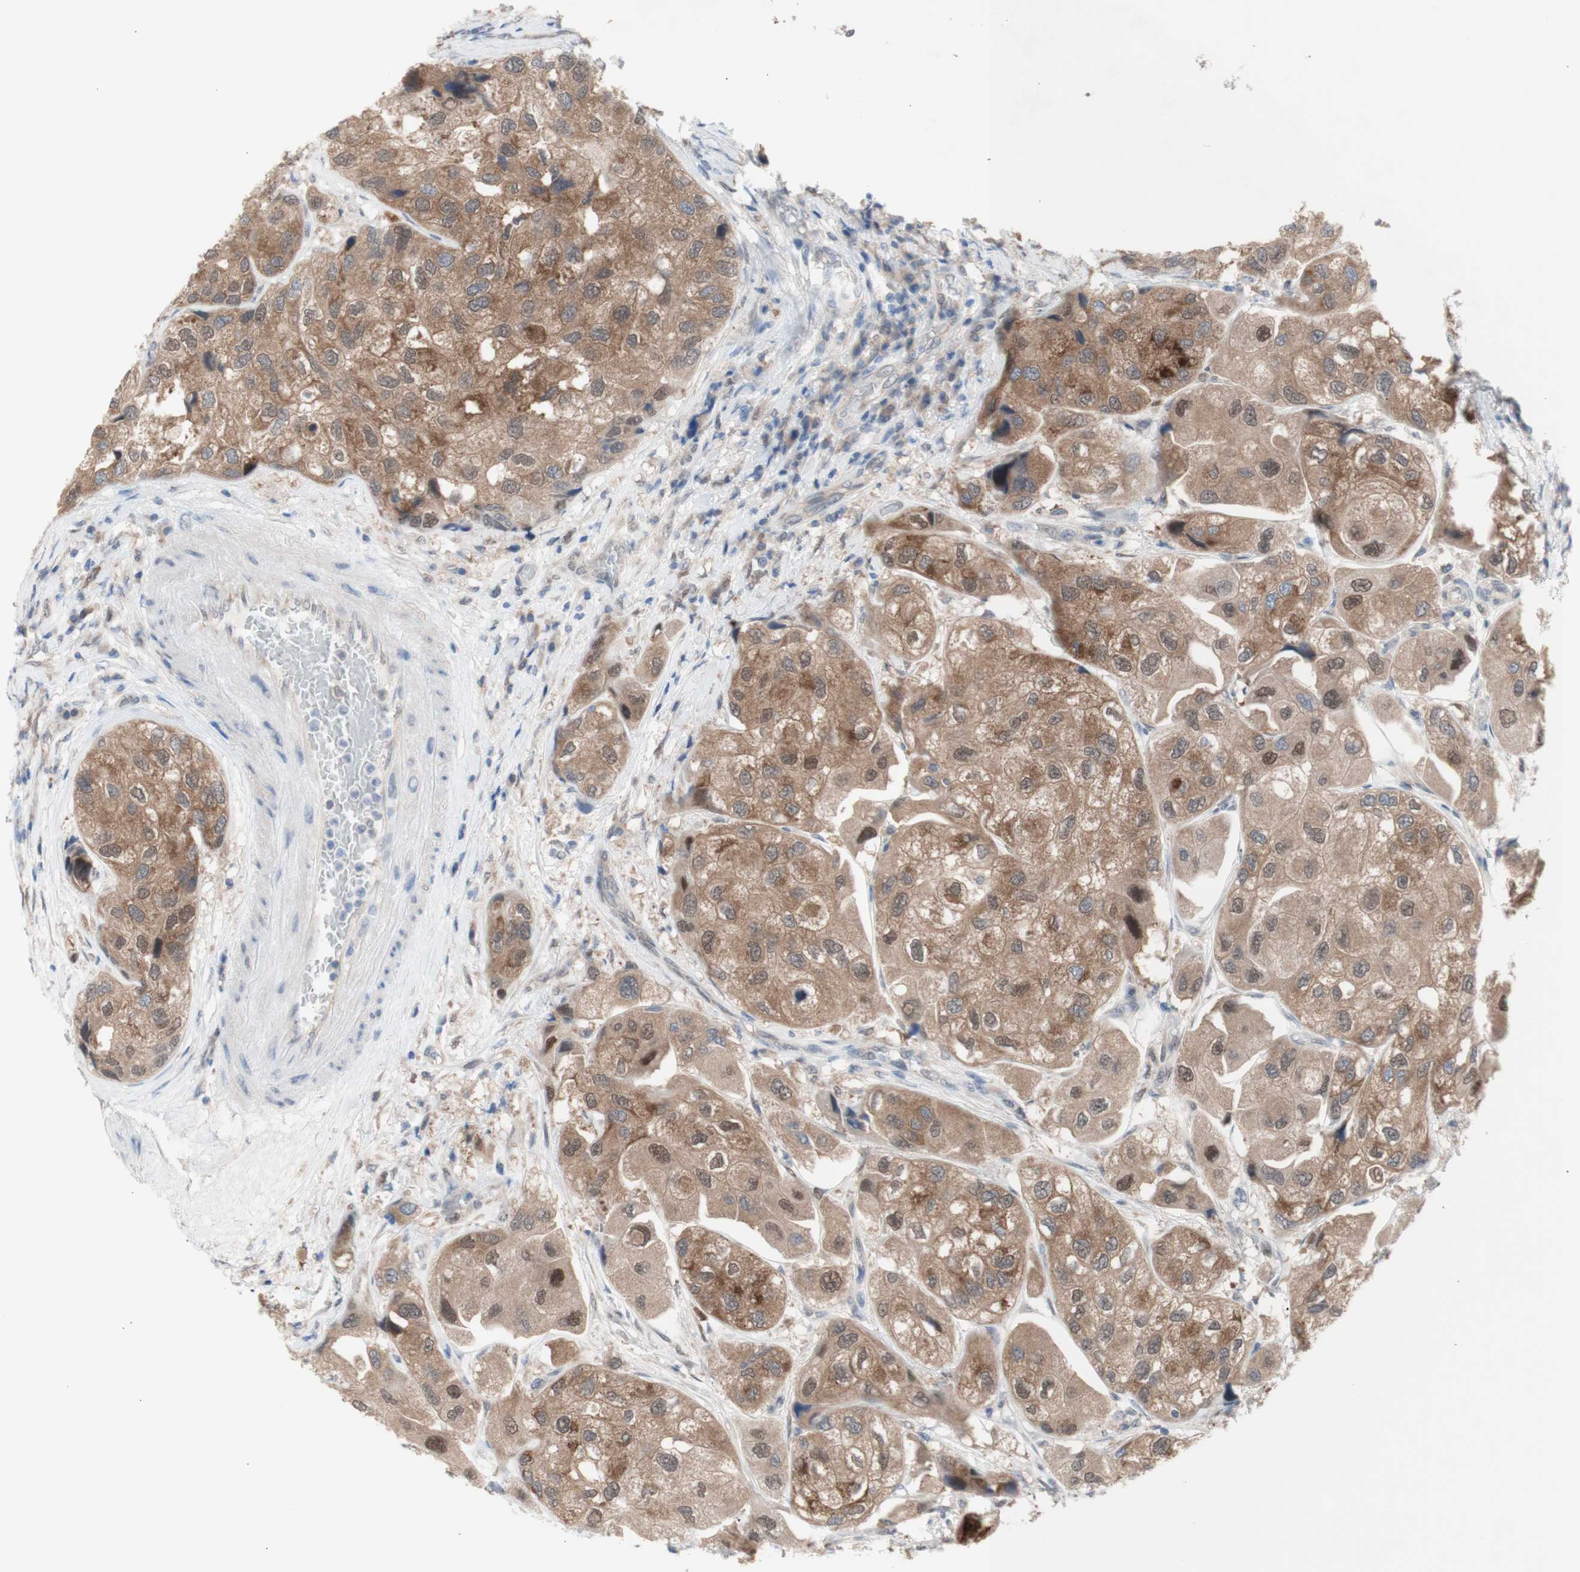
{"staining": {"intensity": "moderate", "quantity": ">75%", "location": "cytoplasmic/membranous,nuclear"}, "tissue": "urothelial cancer", "cell_type": "Tumor cells", "image_type": "cancer", "snomed": [{"axis": "morphology", "description": "Urothelial carcinoma, High grade"}, {"axis": "topography", "description": "Urinary bladder"}], "caption": "DAB immunohistochemical staining of high-grade urothelial carcinoma shows moderate cytoplasmic/membranous and nuclear protein positivity in about >75% of tumor cells.", "gene": "PRMT5", "patient": {"sex": "female", "age": 64}}